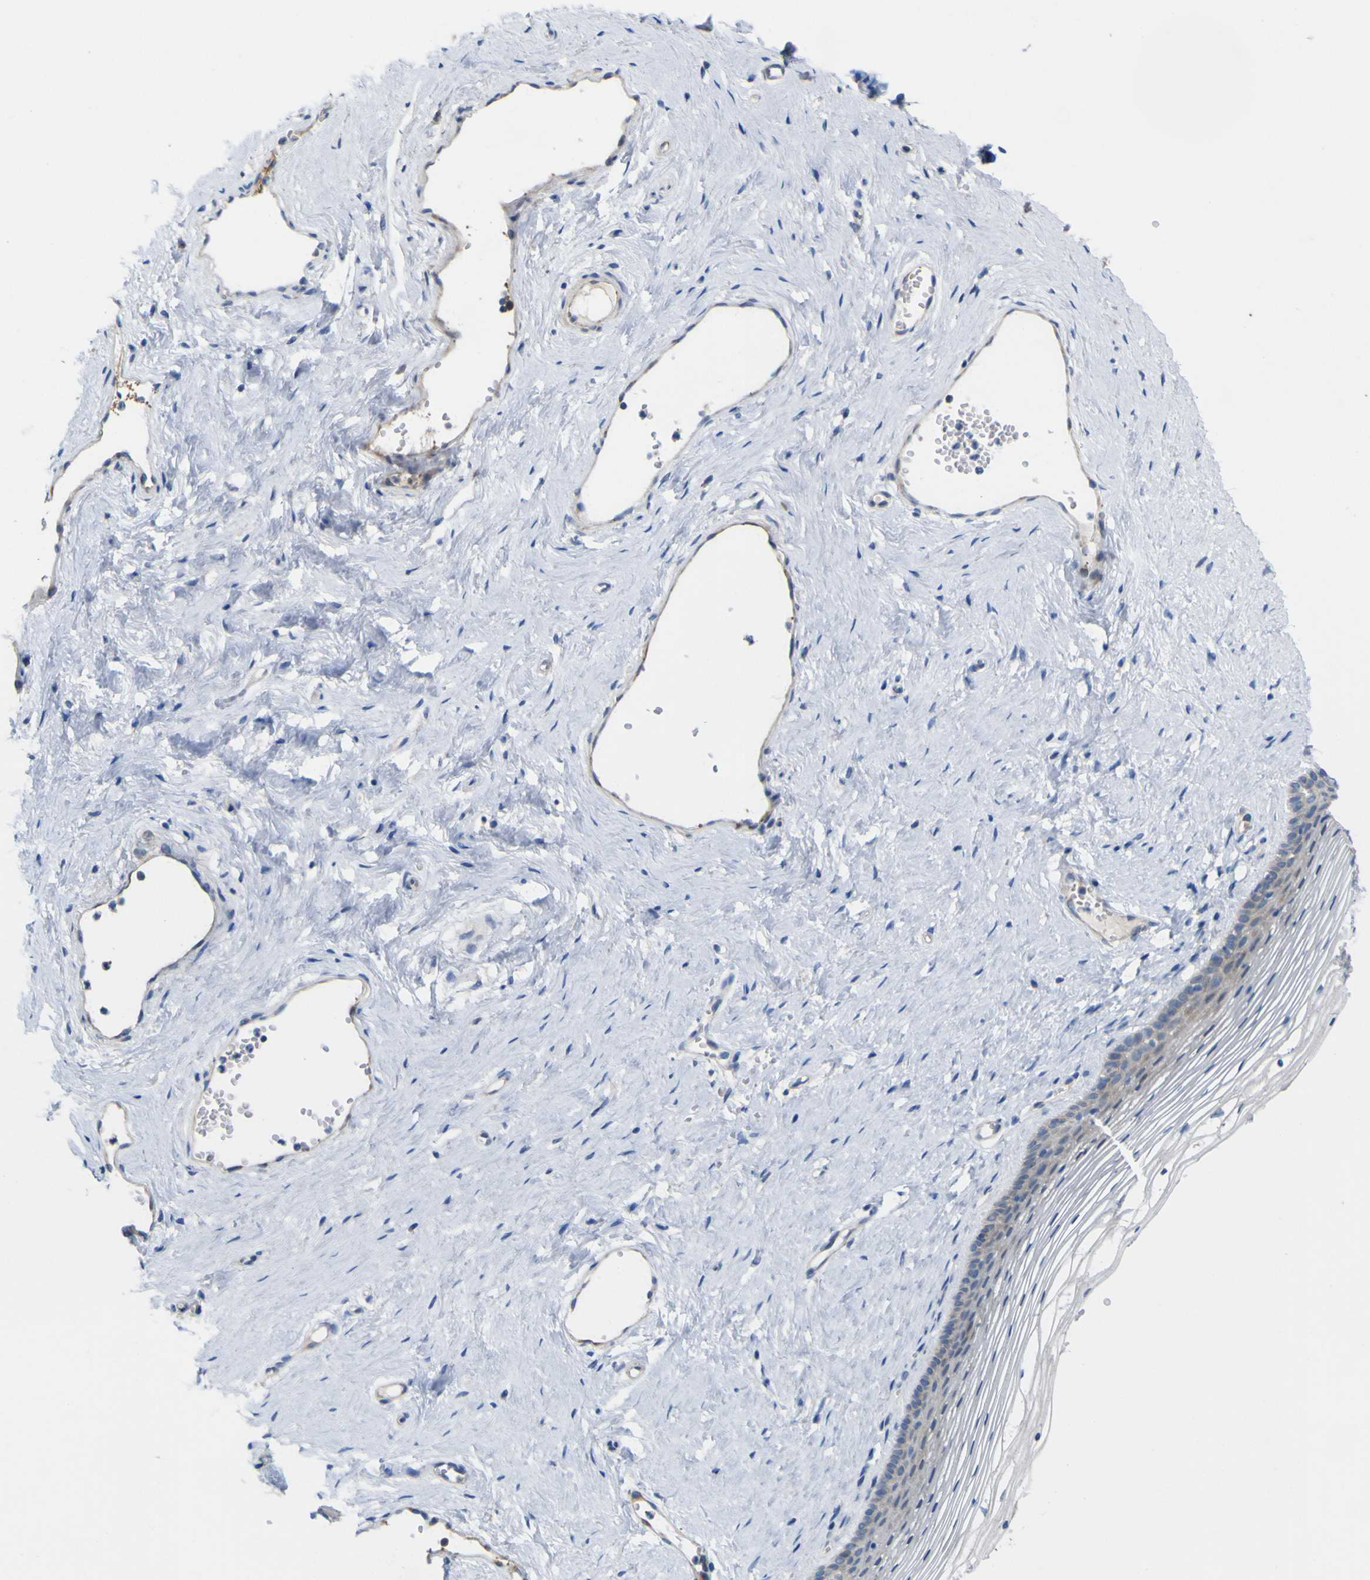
{"staining": {"intensity": "weak", "quantity": "25%-75%", "location": "cytoplasmic/membranous"}, "tissue": "vagina", "cell_type": "Squamous epithelial cells", "image_type": "normal", "snomed": [{"axis": "morphology", "description": "Normal tissue, NOS"}, {"axis": "topography", "description": "Vagina"}], "caption": "Vagina stained for a protein exhibits weak cytoplasmic/membranous positivity in squamous epithelial cells. (DAB IHC with brightfield microscopy, high magnification).", "gene": "MYEOV", "patient": {"sex": "female", "age": 32}}